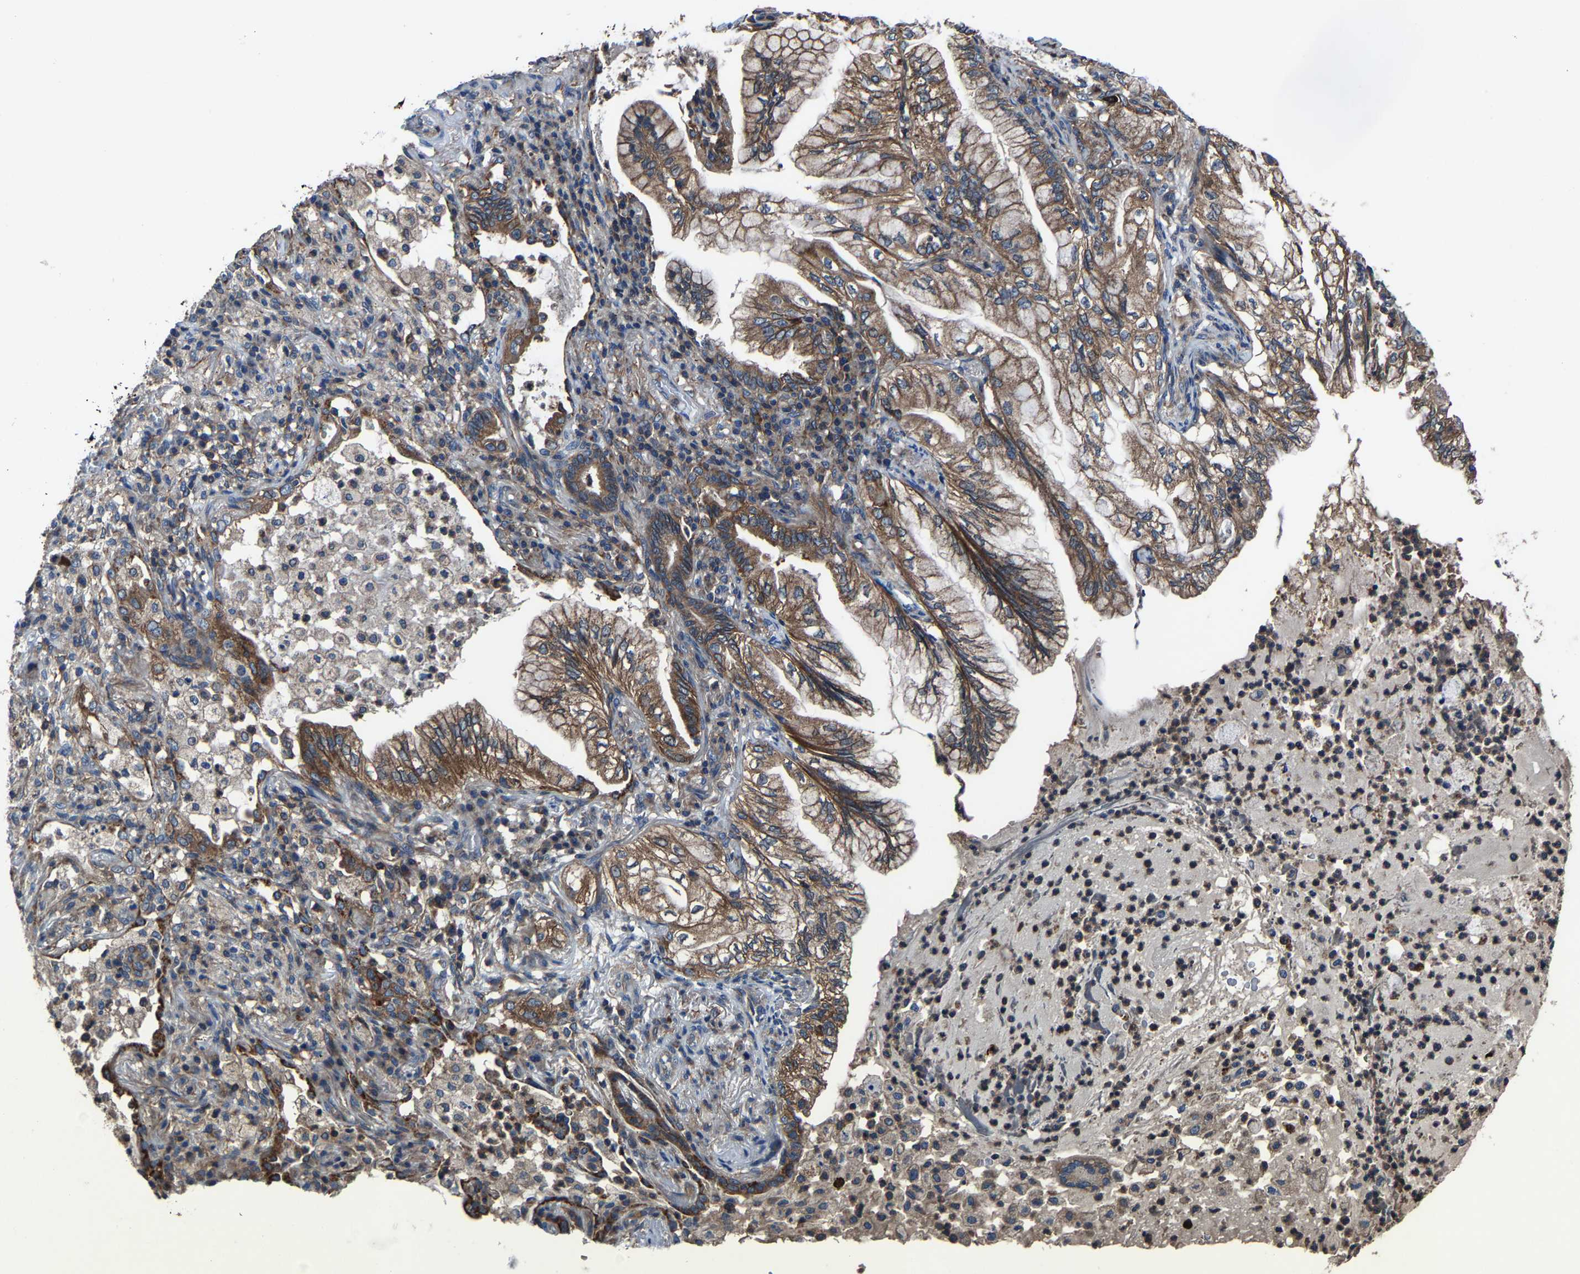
{"staining": {"intensity": "moderate", "quantity": ">75%", "location": "cytoplasmic/membranous"}, "tissue": "lung cancer", "cell_type": "Tumor cells", "image_type": "cancer", "snomed": [{"axis": "morphology", "description": "Adenocarcinoma, NOS"}, {"axis": "topography", "description": "Lung"}], "caption": "There is medium levels of moderate cytoplasmic/membranous expression in tumor cells of lung cancer (adenocarcinoma), as demonstrated by immunohistochemical staining (brown color).", "gene": "KIAA1958", "patient": {"sex": "female", "age": 70}}